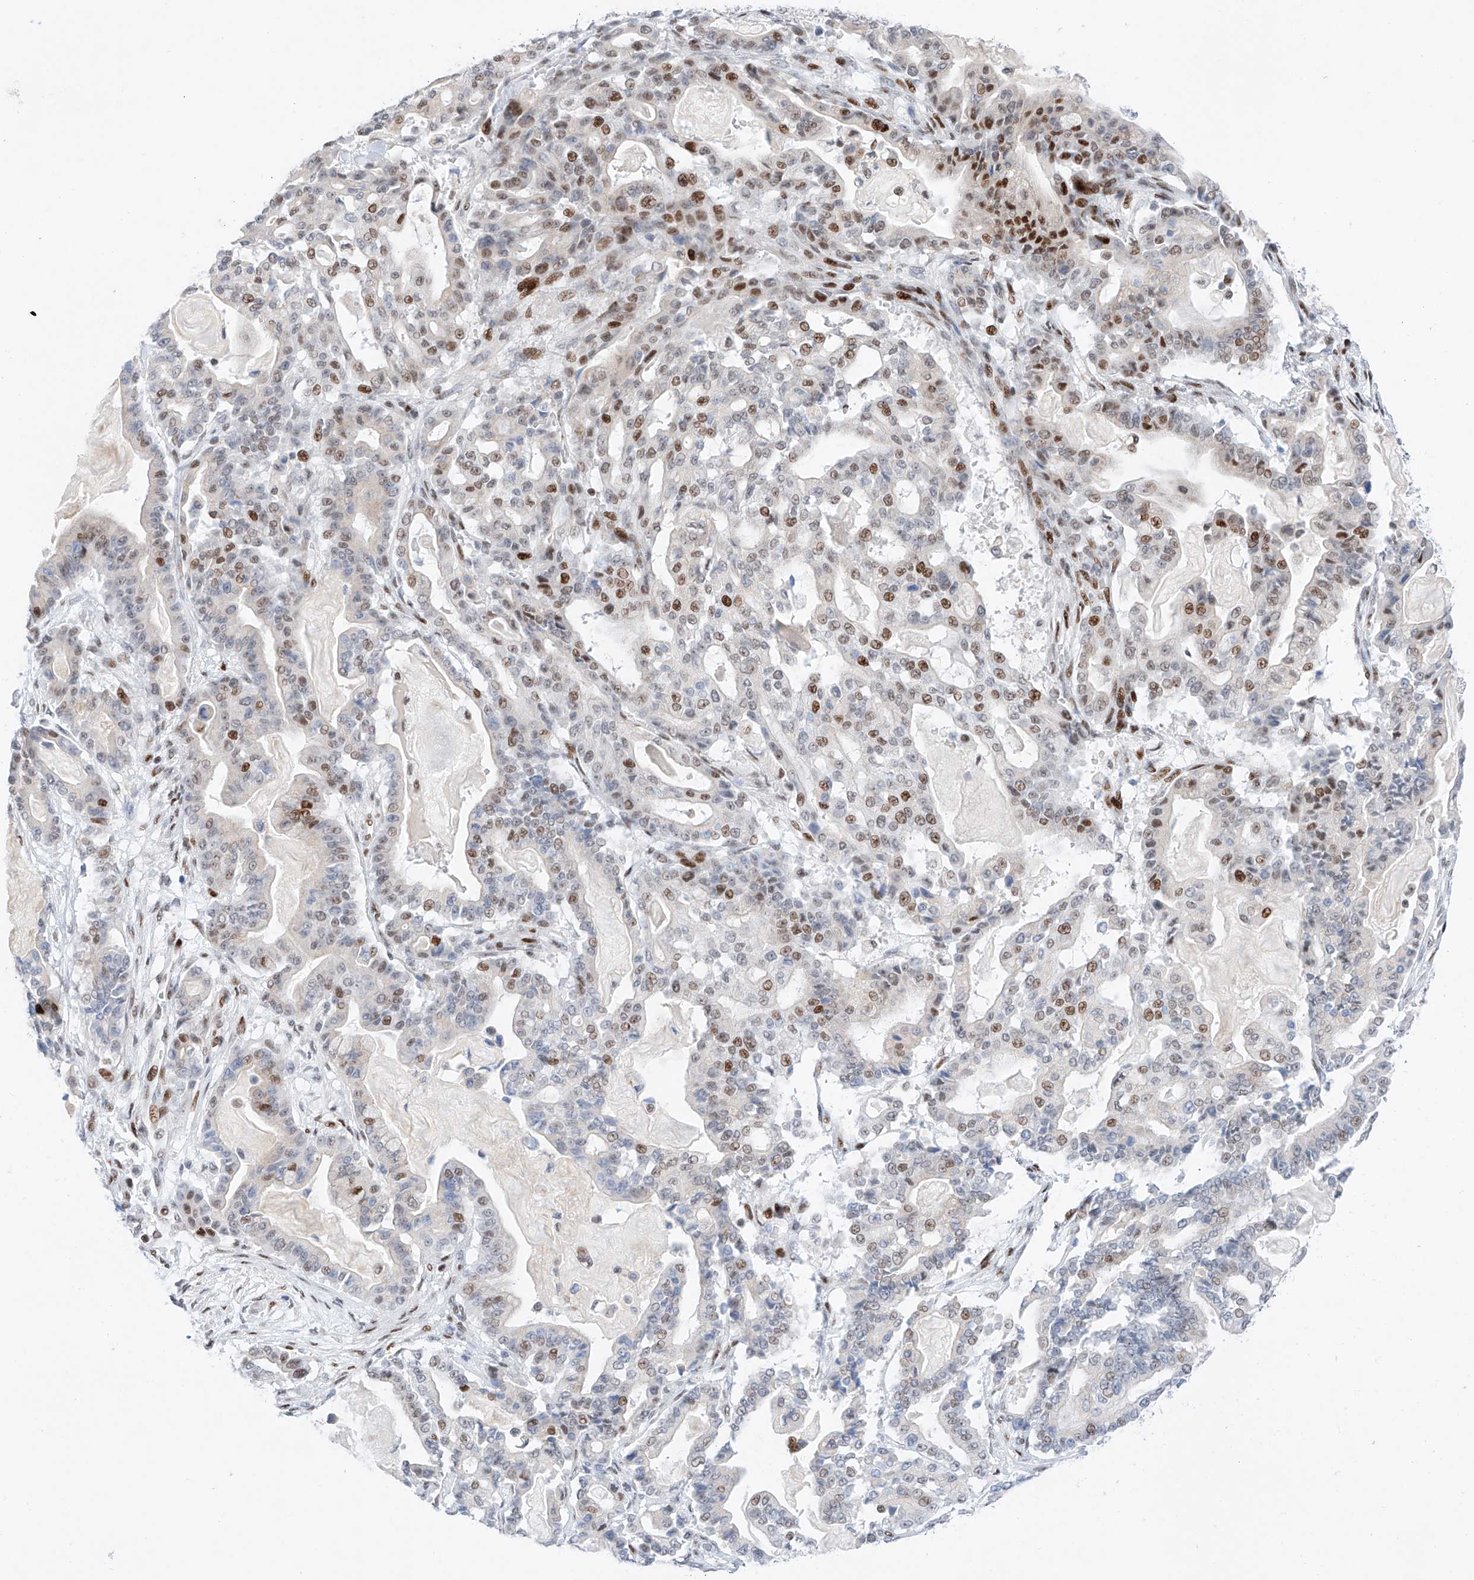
{"staining": {"intensity": "moderate", "quantity": "25%-75%", "location": "nuclear"}, "tissue": "pancreatic cancer", "cell_type": "Tumor cells", "image_type": "cancer", "snomed": [{"axis": "morphology", "description": "Adenocarcinoma, NOS"}, {"axis": "topography", "description": "Pancreas"}], "caption": "DAB (3,3'-diaminobenzidine) immunohistochemical staining of pancreatic cancer displays moderate nuclear protein expression in about 25%-75% of tumor cells.", "gene": "NT5C3B", "patient": {"sex": "male", "age": 63}}